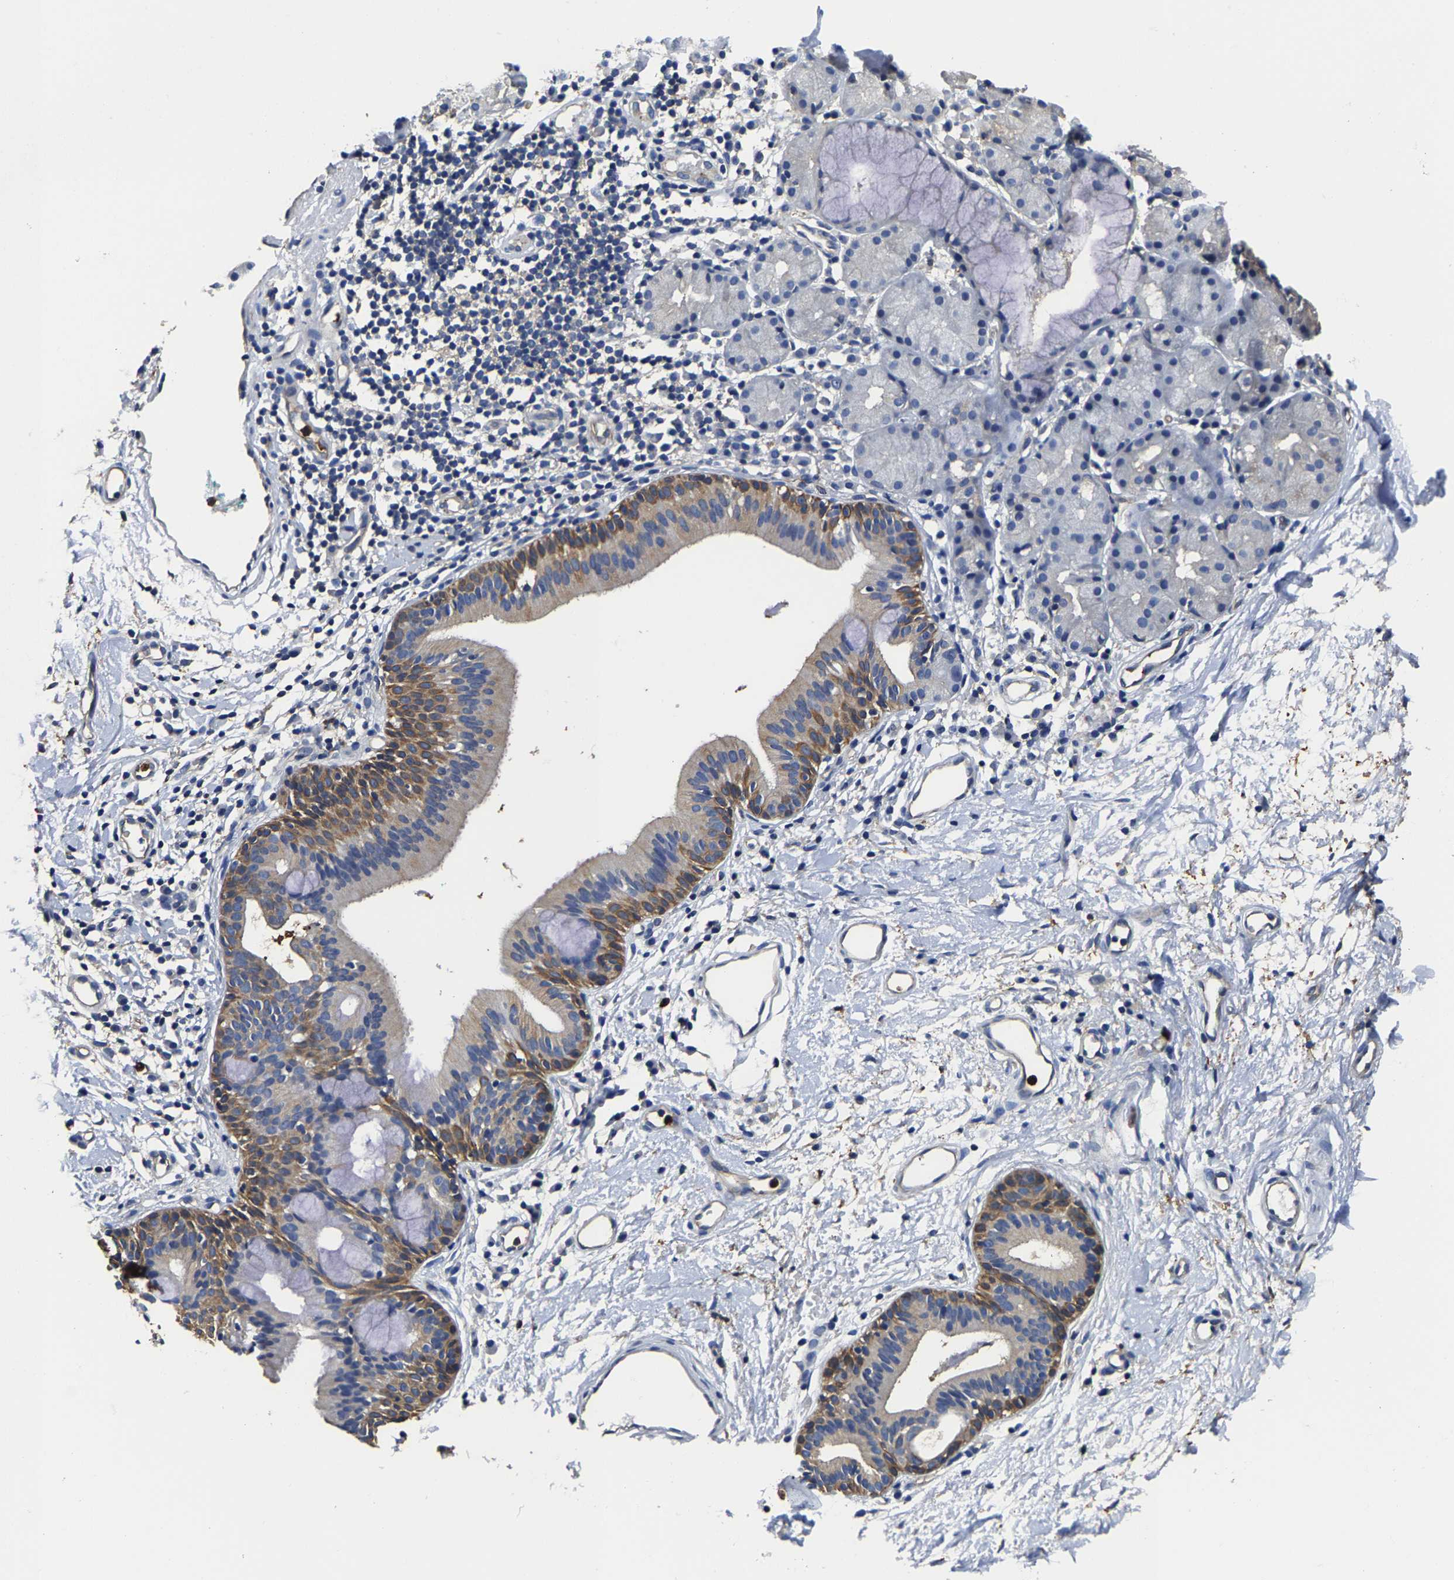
{"staining": {"intensity": "moderate", "quantity": "25%-75%", "location": "cytoplasmic/membranous"}, "tissue": "nasopharynx", "cell_type": "Respiratory epithelial cells", "image_type": "normal", "snomed": [{"axis": "morphology", "description": "Normal tissue, NOS"}, {"axis": "morphology", "description": "Basal cell carcinoma"}, {"axis": "topography", "description": "Cartilage tissue"}, {"axis": "topography", "description": "Nasopharynx"}, {"axis": "topography", "description": "Oral tissue"}], "caption": "Immunohistochemical staining of unremarkable human nasopharynx exhibits medium levels of moderate cytoplasmic/membranous expression in approximately 25%-75% of respiratory epithelial cells.", "gene": "TRAF6", "patient": {"sex": "female", "age": 77}}